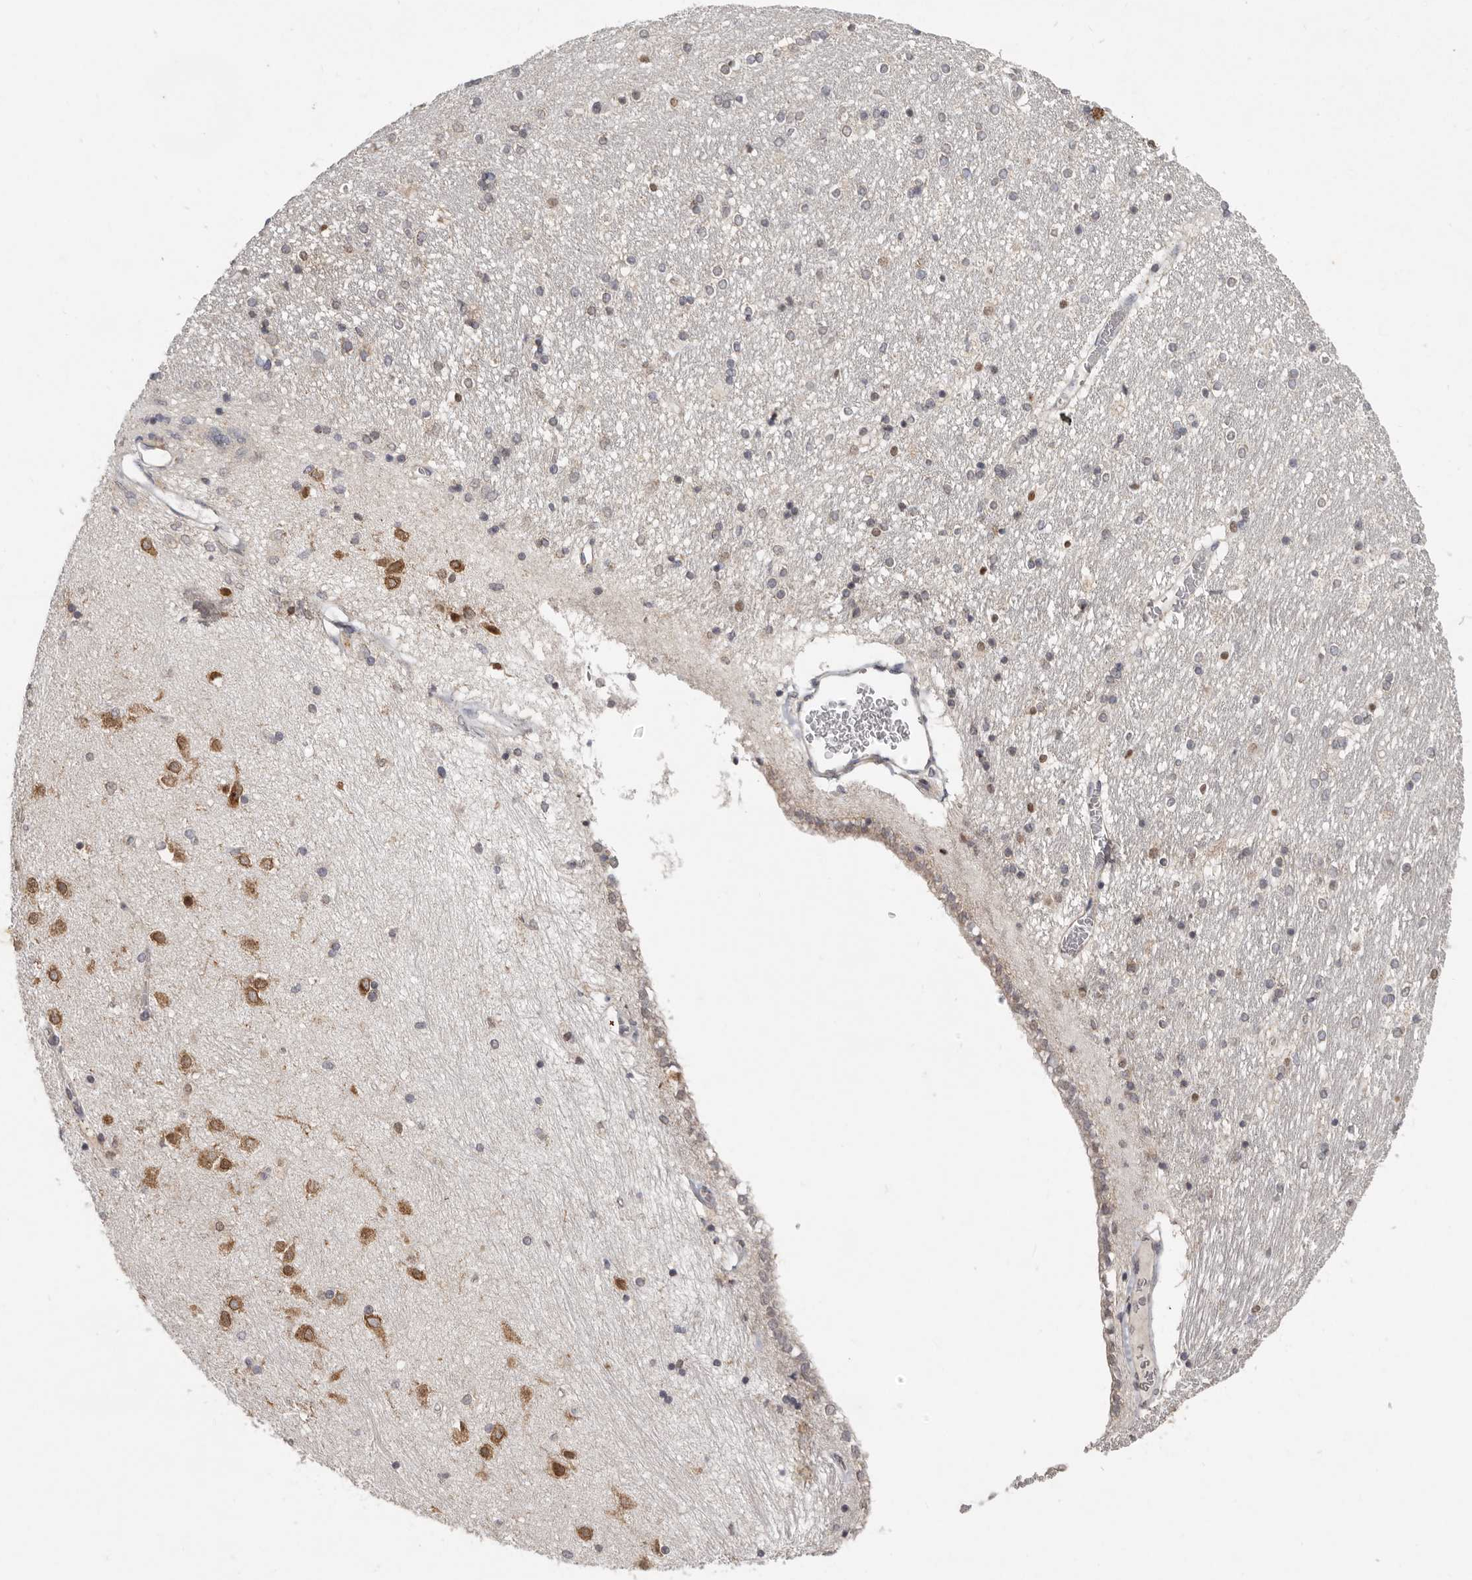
{"staining": {"intensity": "moderate", "quantity": "<25%", "location": "nuclear"}, "tissue": "hippocampus", "cell_type": "Glial cells", "image_type": "normal", "snomed": [{"axis": "morphology", "description": "Normal tissue, NOS"}, {"axis": "topography", "description": "Hippocampus"}], "caption": "An image of hippocampus stained for a protein displays moderate nuclear brown staining in glial cells.", "gene": "LINGO2", "patient": {"sex": "female", "age": 54}}